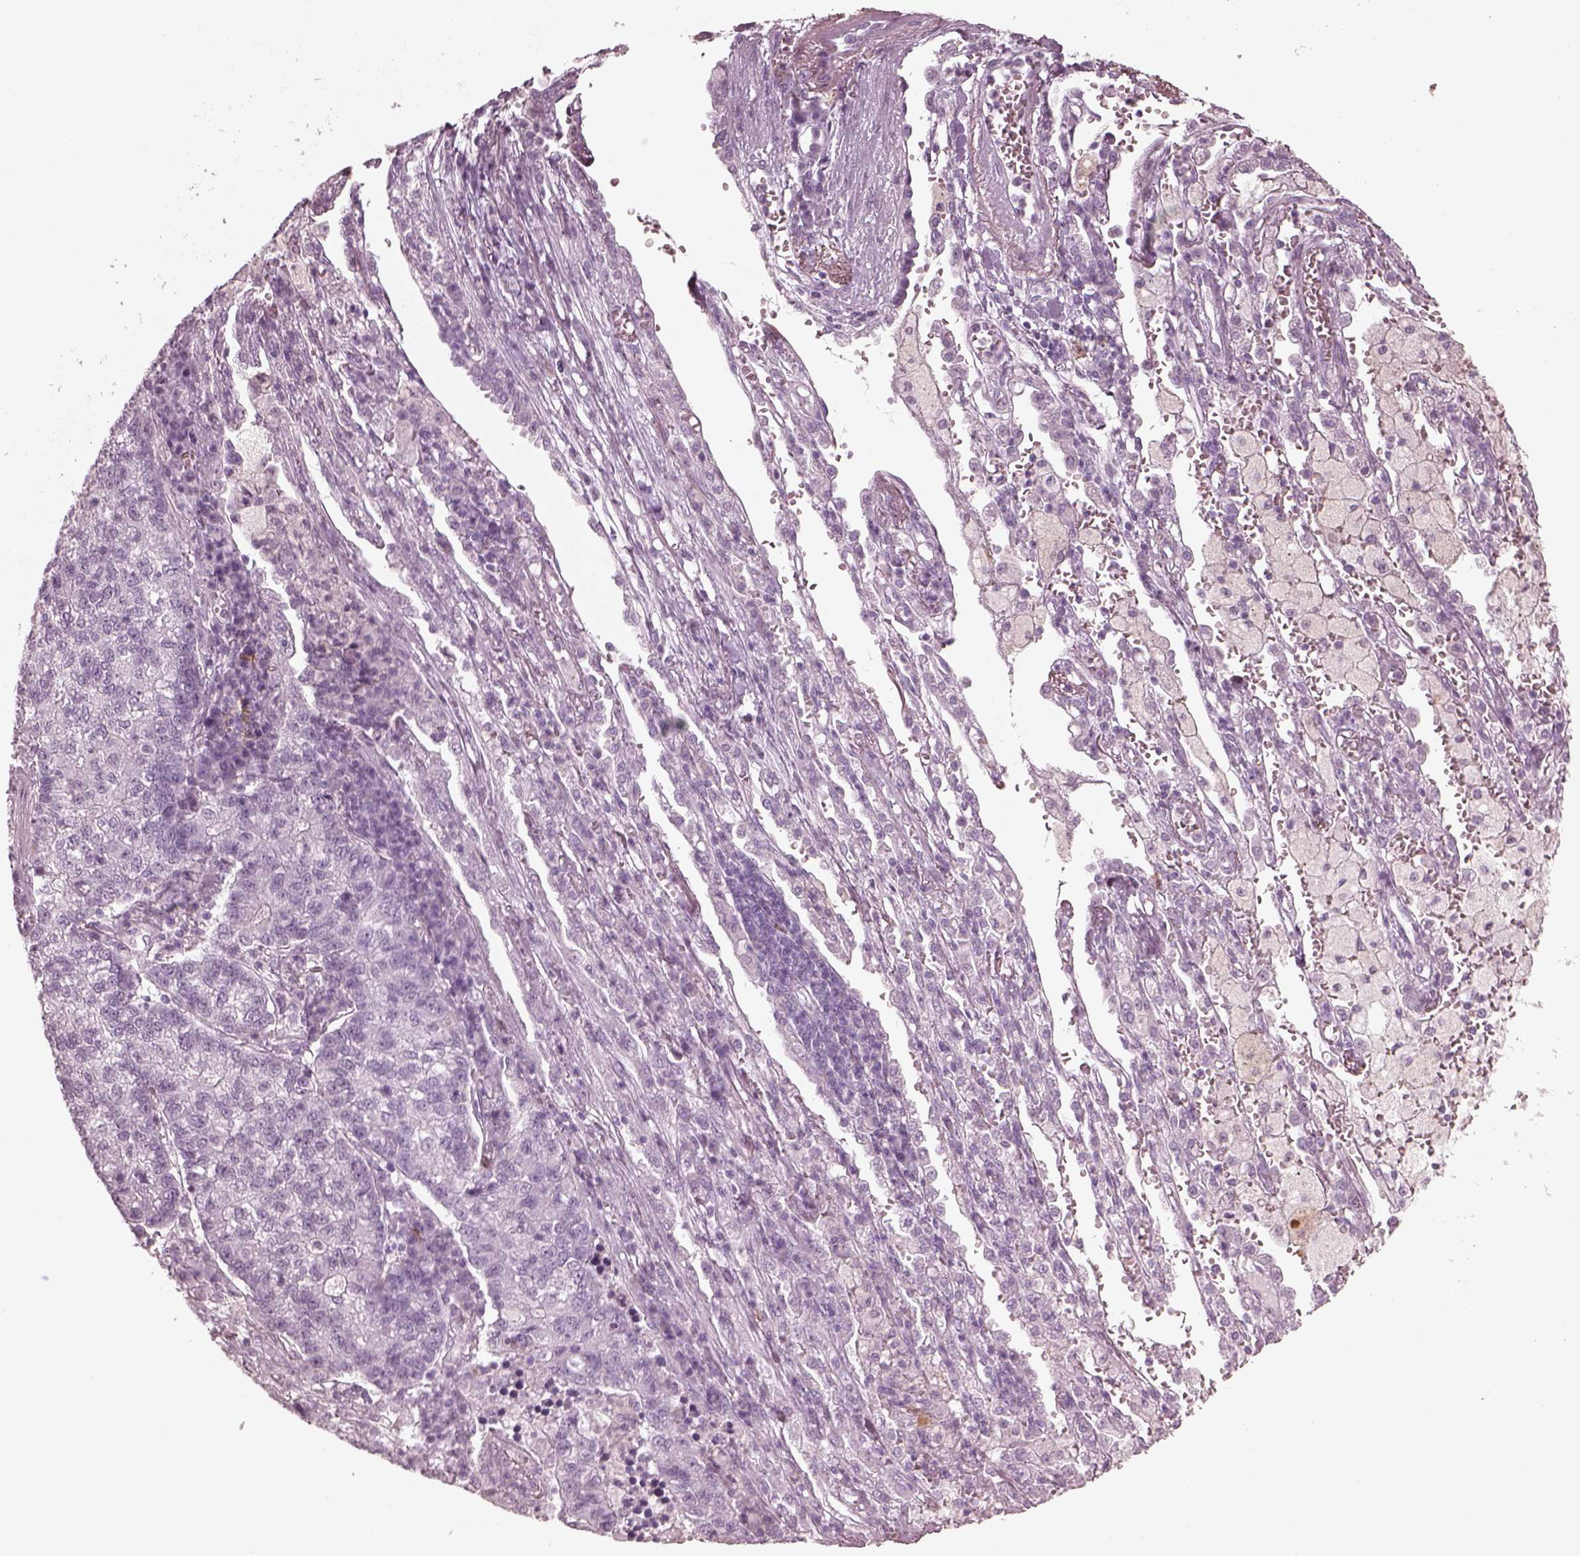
{"staining": {"intensity": "negative", "quantity": "none", "location": "none"}, "tissue": "lung cancer", "cell_type": "Tumor cells", "image_type": "cancer", "snomed": [{"axis": "morphology", "description": "Adenocarcinoma, NOS"}, {"axis": "topography", "description": "Lung"}], "caption": "High power microscopy micrograph of an immunohistochemistry image of lung cancer, revealing no significant positivity in tumor cells.", "gene": "C2orf81", "patient": {"sex": "male", "age": 57}}